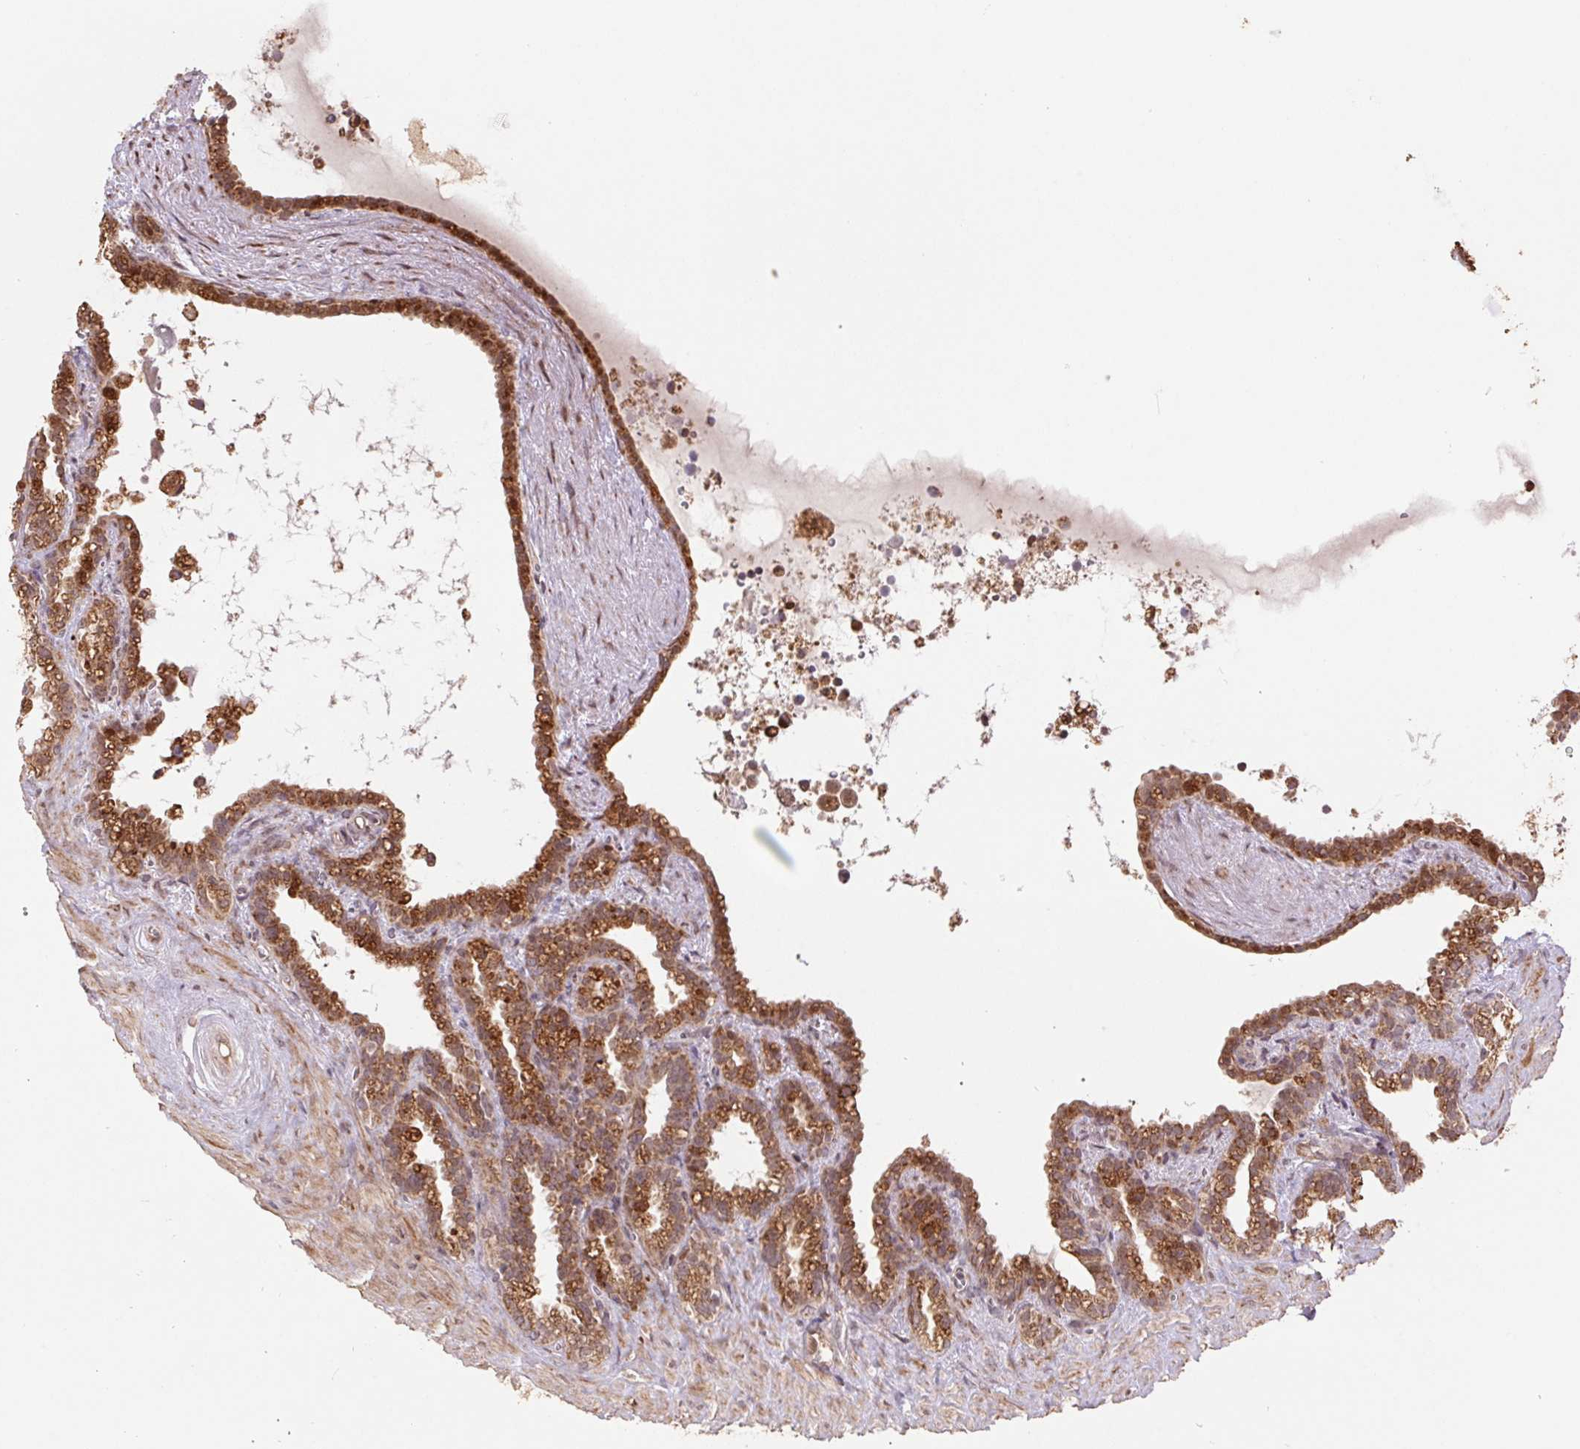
{"staining": {"intensity": "moderate", "quantity": ">75%", "location": "cytoplasmic/membranous"}, "tissue": "seminal vesicle", "cell_type": "Glandular cells", "image_type": "normal", "snomed": [{"axis": "morphology", "description": "Normal tissue, NOS"}, {"axis": "topography", "description": "Seminal veicle"}], "caption": "Protein expression analysis of unremarkable human seminal vesicle reveals moderate cytoplasmic/membranous positivity in approximately >75% of glandular cells. Using DAB (3,3'-diaminobenzidine) (brown) and hematoxylin (blue) stains, captured at high magnification using brightfield microscopy.", "gene": "PDHA1", "patient": {"sex": "male", "age": 76}}